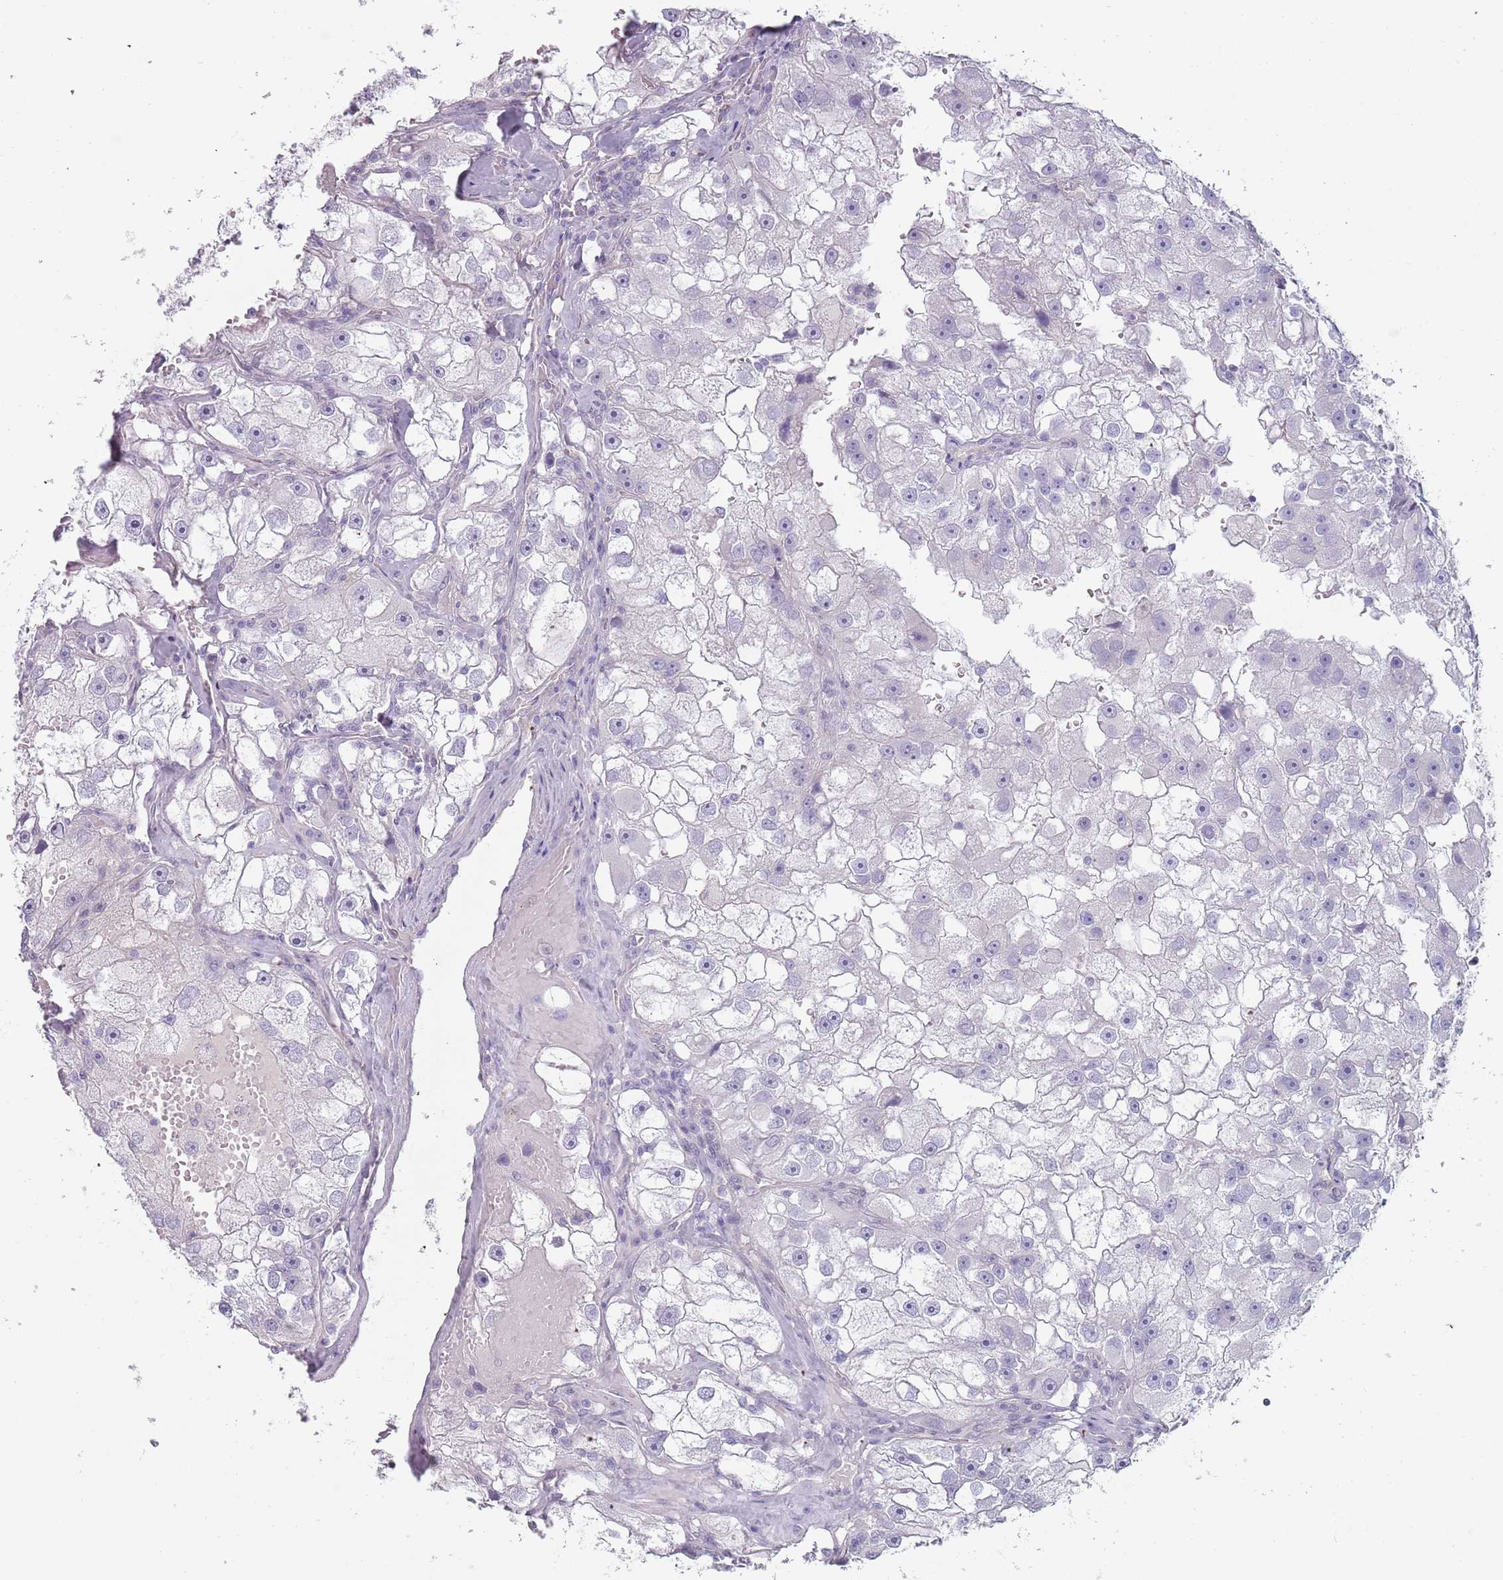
{"staining": {"intensity": "negative", "quantity": "none", "location": "none"}, "tissue": "renal cancer", "cell_type": "Tumor cells", "image_type": "cancer", "snomed": [{"axis": "morphology", "description": "Adenocarcinoma, NOS"}, {"axis": "topography", "description": "Kidney"}], "caption": "Tumor cells show no significant positivity in adenocarcinoma (renal).", "gene": "RFX2", "patient": {"sex": "male", "age": 63}}